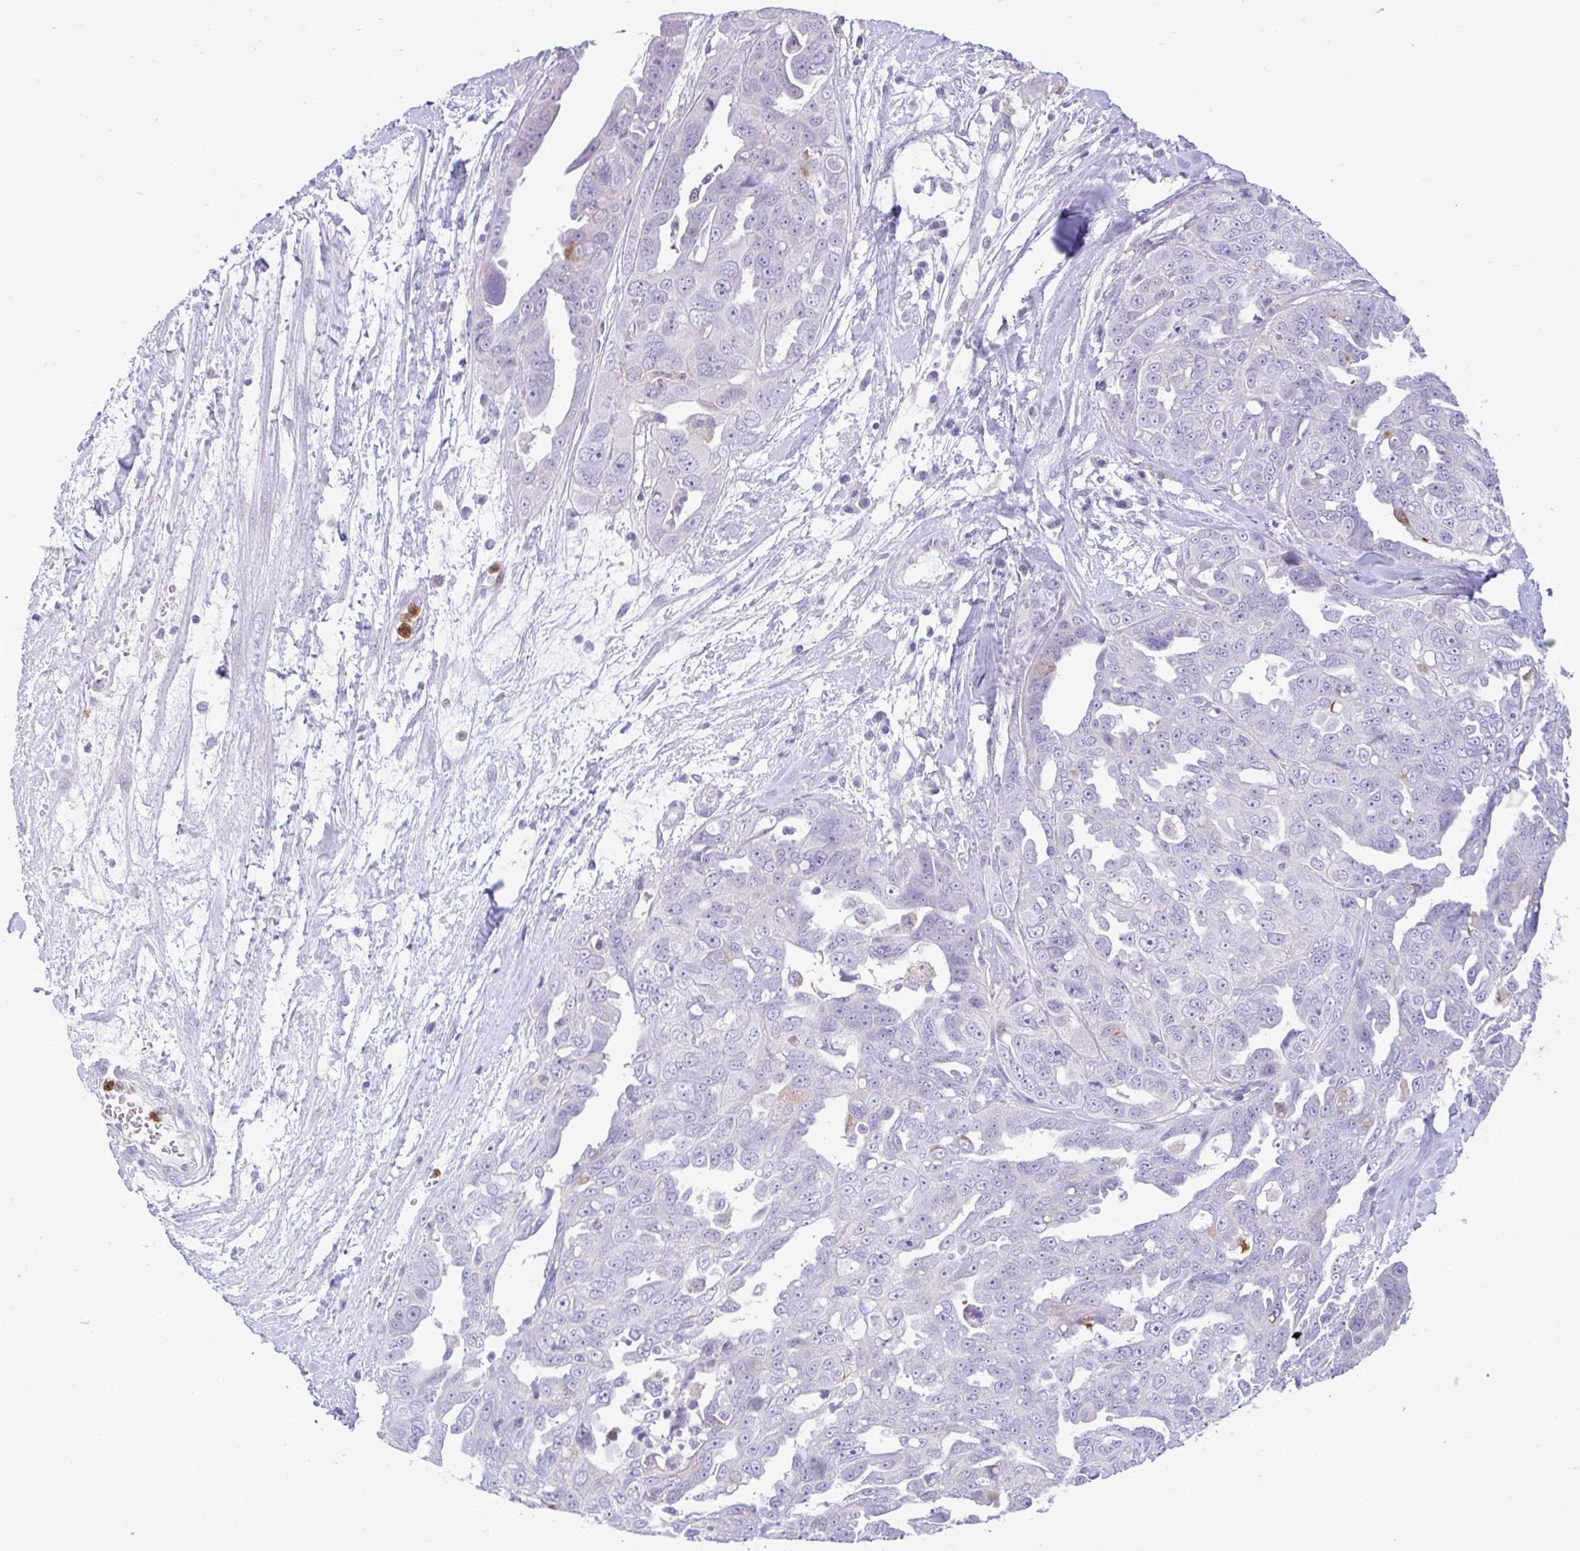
{"staining": {"intensity": "negative", "quantity": "none", "location": "none"}, "tissue": "ovarian cancer", "cell_type": "Tumor cells", "image_type": "cancer", "snomed": [{"axis": "morphology", "description": "Carcinoma, endometroid"}, {"axis": "topography", "description": "Ovary"}], "caption": "Endometroid carcinoma (ovarian) was stained to show a protein in brown. There is no significant expression in tumor cells. (Brightfield microscopy of DAB immunohistochemistry at high magnification).", "gene": "CEP120", "patient": {"sex": "female", "age": 70}}